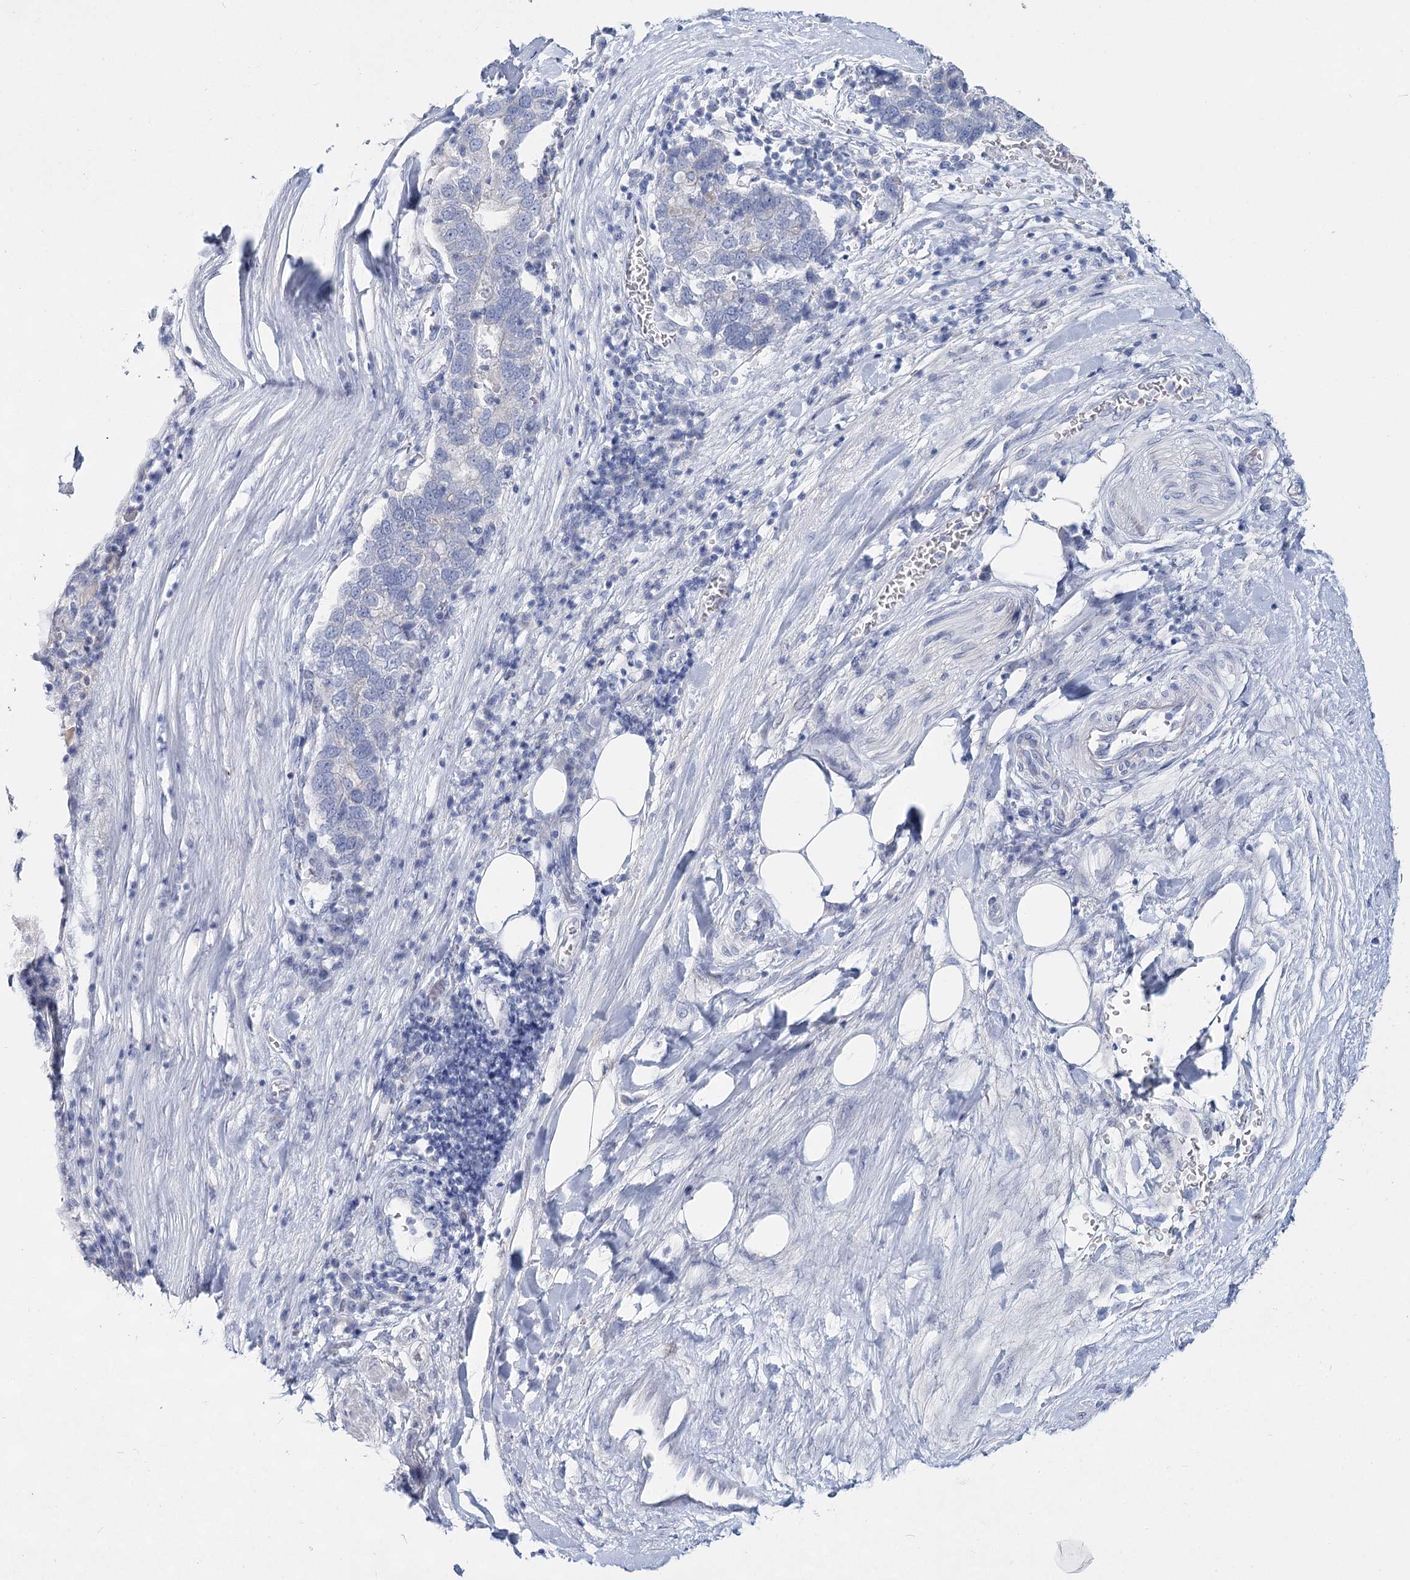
{"staining": {"intensity": "negative", "quantity": "none", "location": "none"}, "tissue": "pancreatic cancer", "cell_type": "Tumor cells", "image_type": "cancer", "snomed": [{"axis": "morphology", "description": "Adenocarcinoma, NOS"}, {"axis": "topography", "description": "Pancreas"}], "caption": "The image reveals no significant expression in tumor cells of pancreatic adenocarcinoma.", "gene": "SLC17A2", "patient": {"sex": "female", "age": 61}}